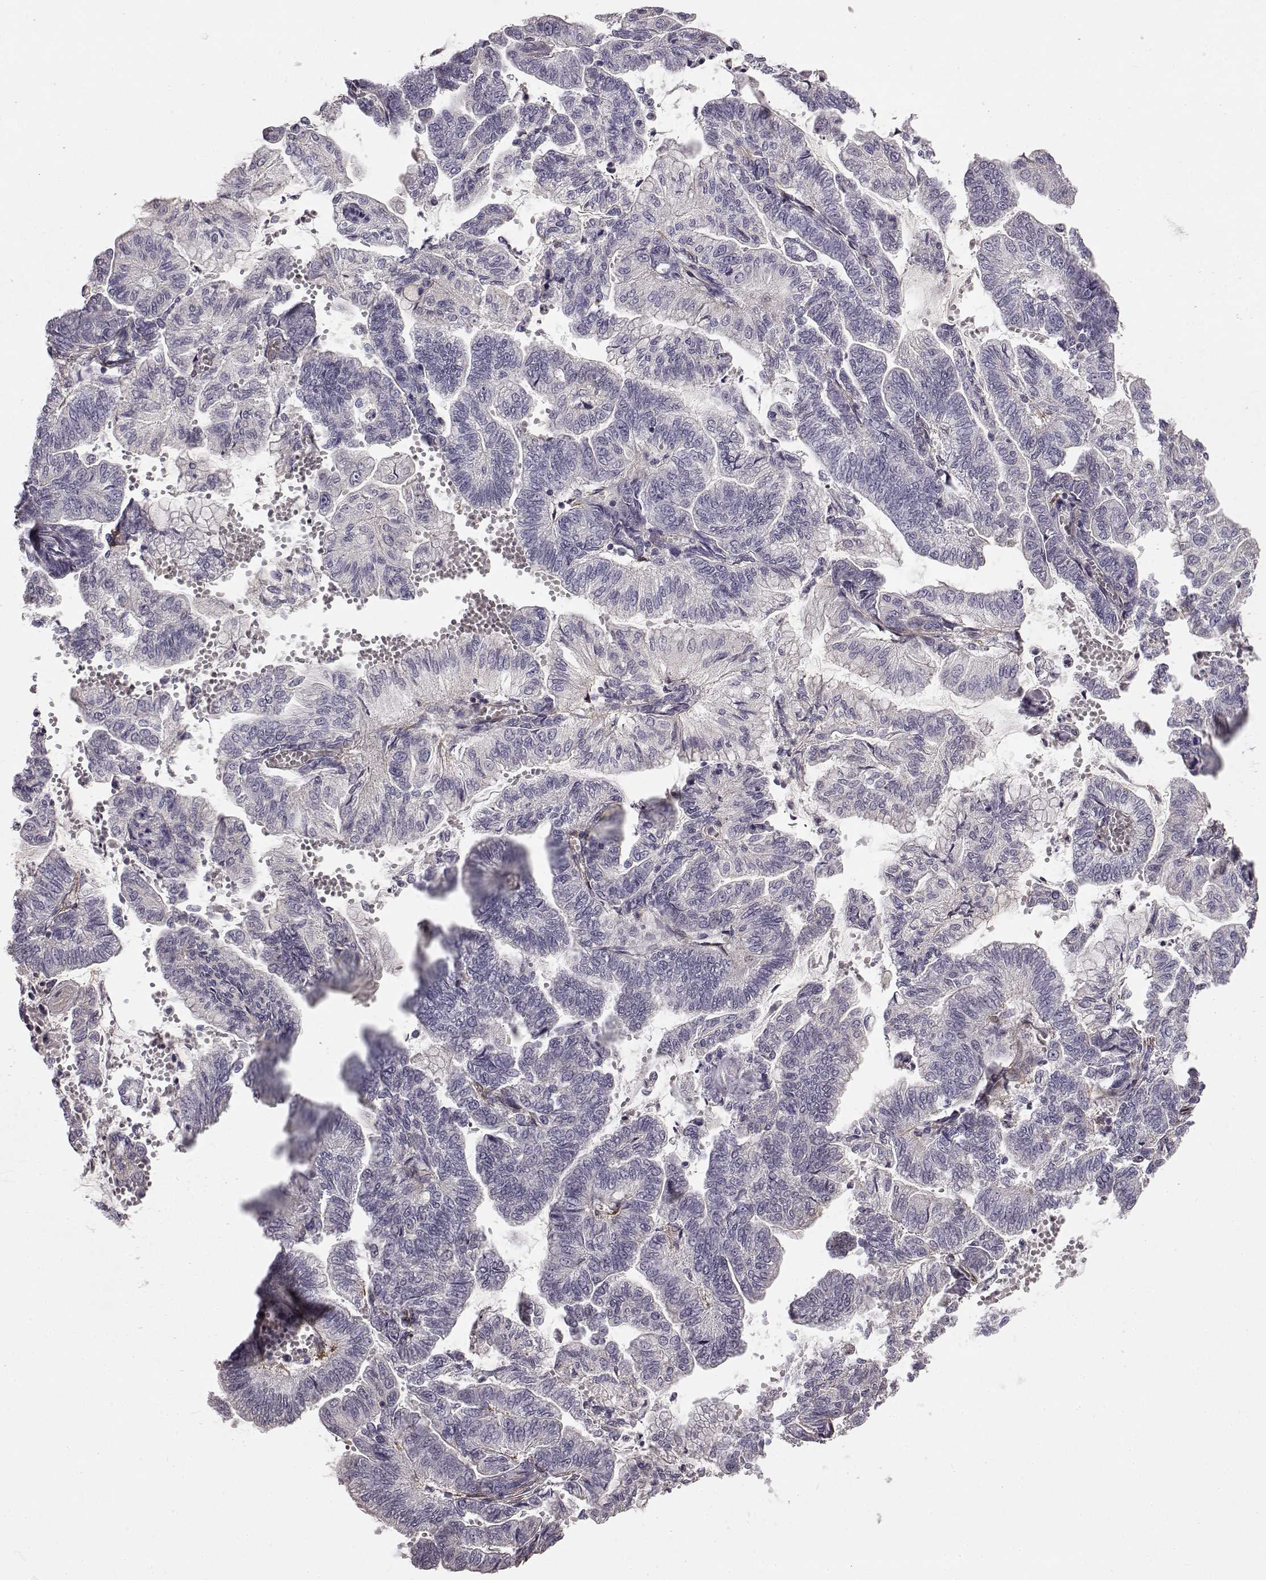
{"staining": {"intensity": "negative", "quantity": "none", "location": "none"}, "tissue": "stomach cancer", "cell_type": "Tumor cells", "image_type": "cancer", "snomed": [{"axis": "morphology", "description": "Adenocarcinoma, NOS"}, {"axis": "topography", "description": "Stomach"}], "caption": "This photomicrograph is of stomach cancer (adenocarcinoma) stained with IHC to label a protein in brown with the nuclei are counter-stained blue. There is no expression in tumor cells.", "gene": "KRT85", "patient": {"sex": "male", "age": 83}}